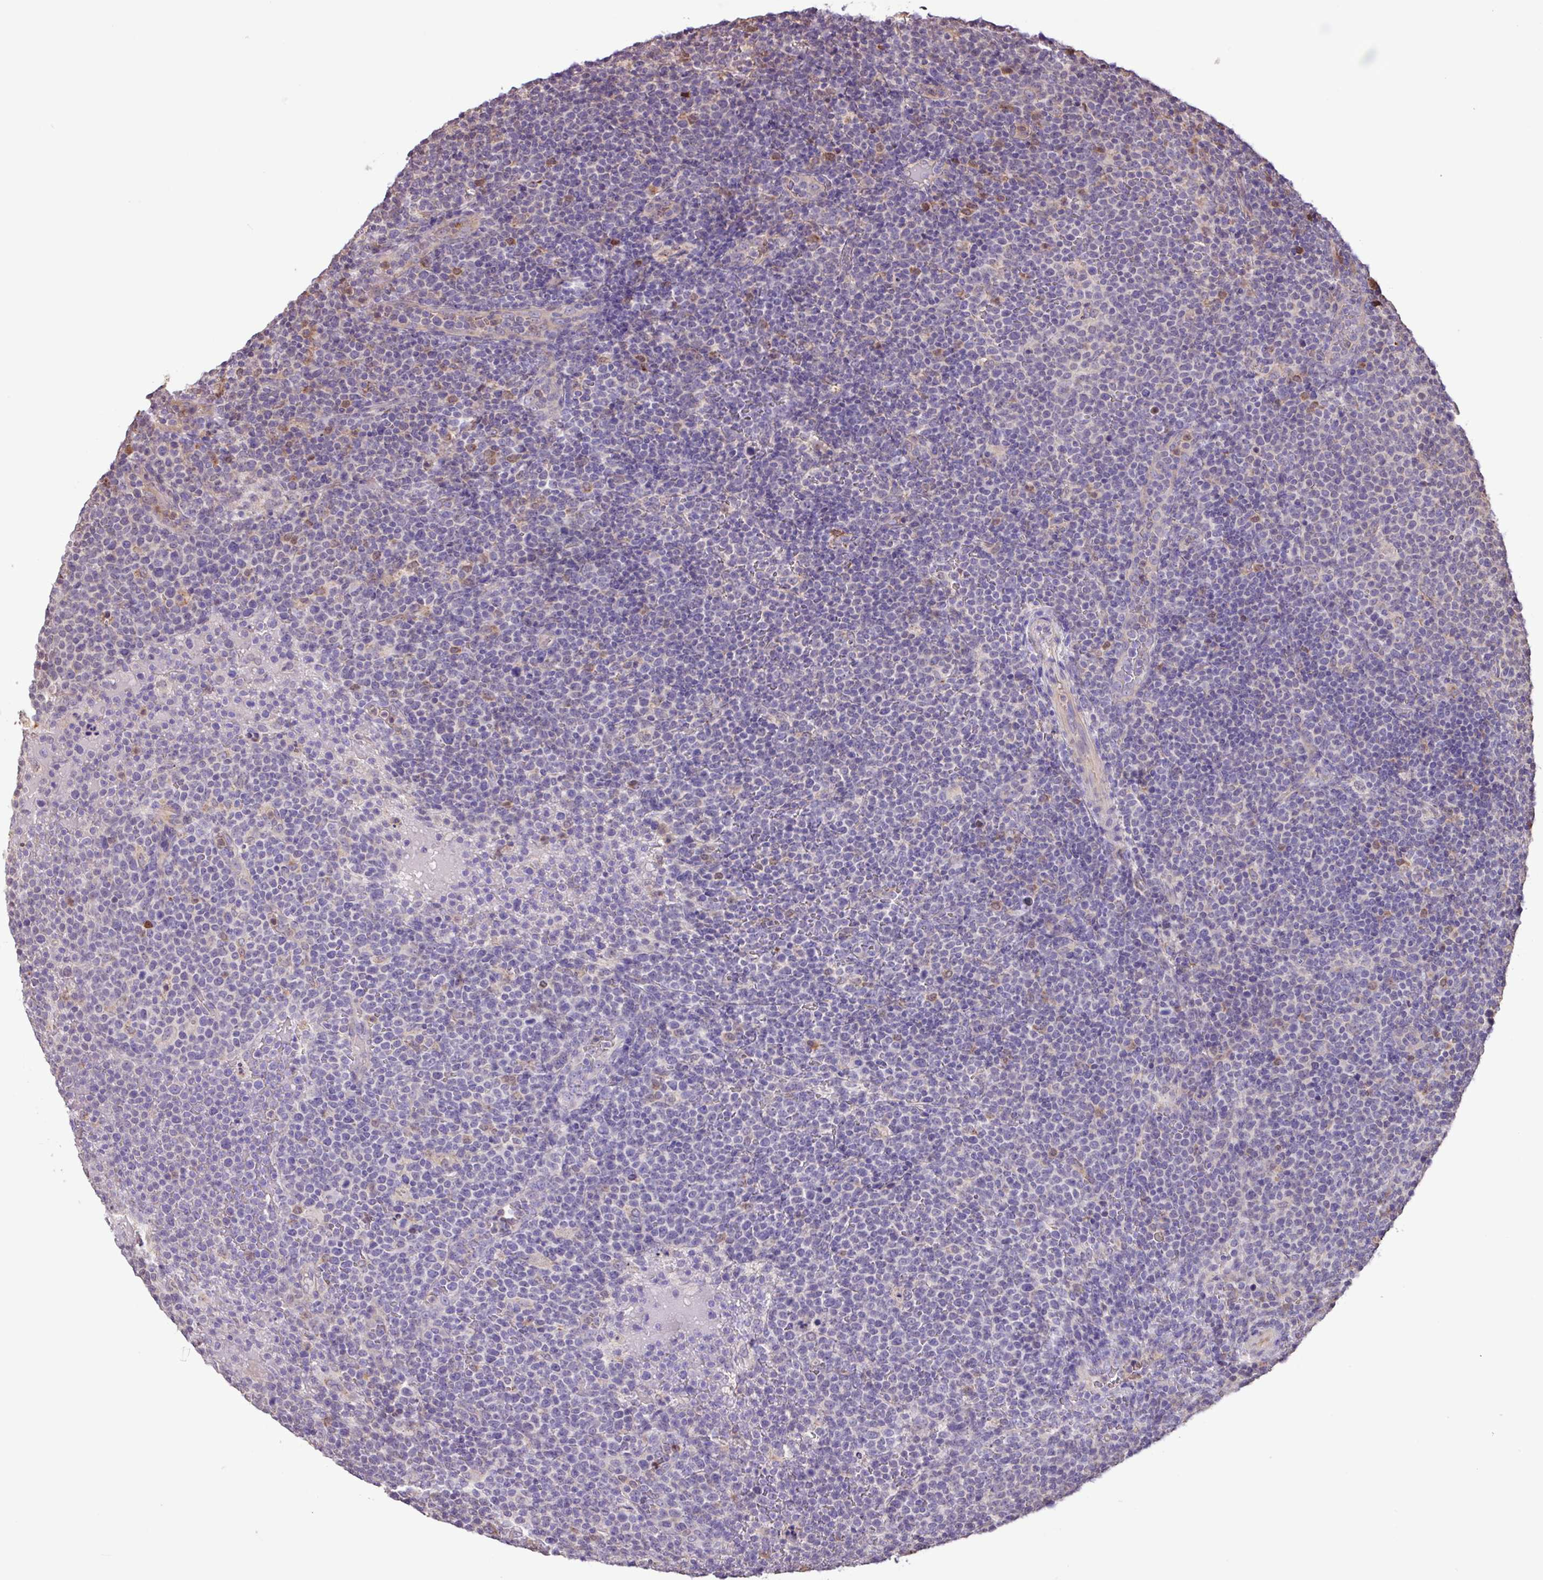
{"staining": {"intensity": "negative", "quantity": "none", "location": "none"}, "tissue": "lymphoma", "cell_type": "Tumor cells", "image_type": "cancer", "snomed": [{"axis": "morphology", "description": "Malignant lymphoma, non-Hodgkin's type, High grade"}, {"axis": "topography", "description": "Lymph node"}], "caption": "Immunohistochemistry of malignant lymphoma, non-Hodgkin's type (high-grade) reveals no expression in tumor cells. (Stains: DAB (3,3'-diaminobenzidine) immunohistochemistry with hematoxylin counter stain, Microscopy: brightfield microscopy at high magnification).", "gene": "CHST11", "patient": {"sex": "male", "age": 61}}